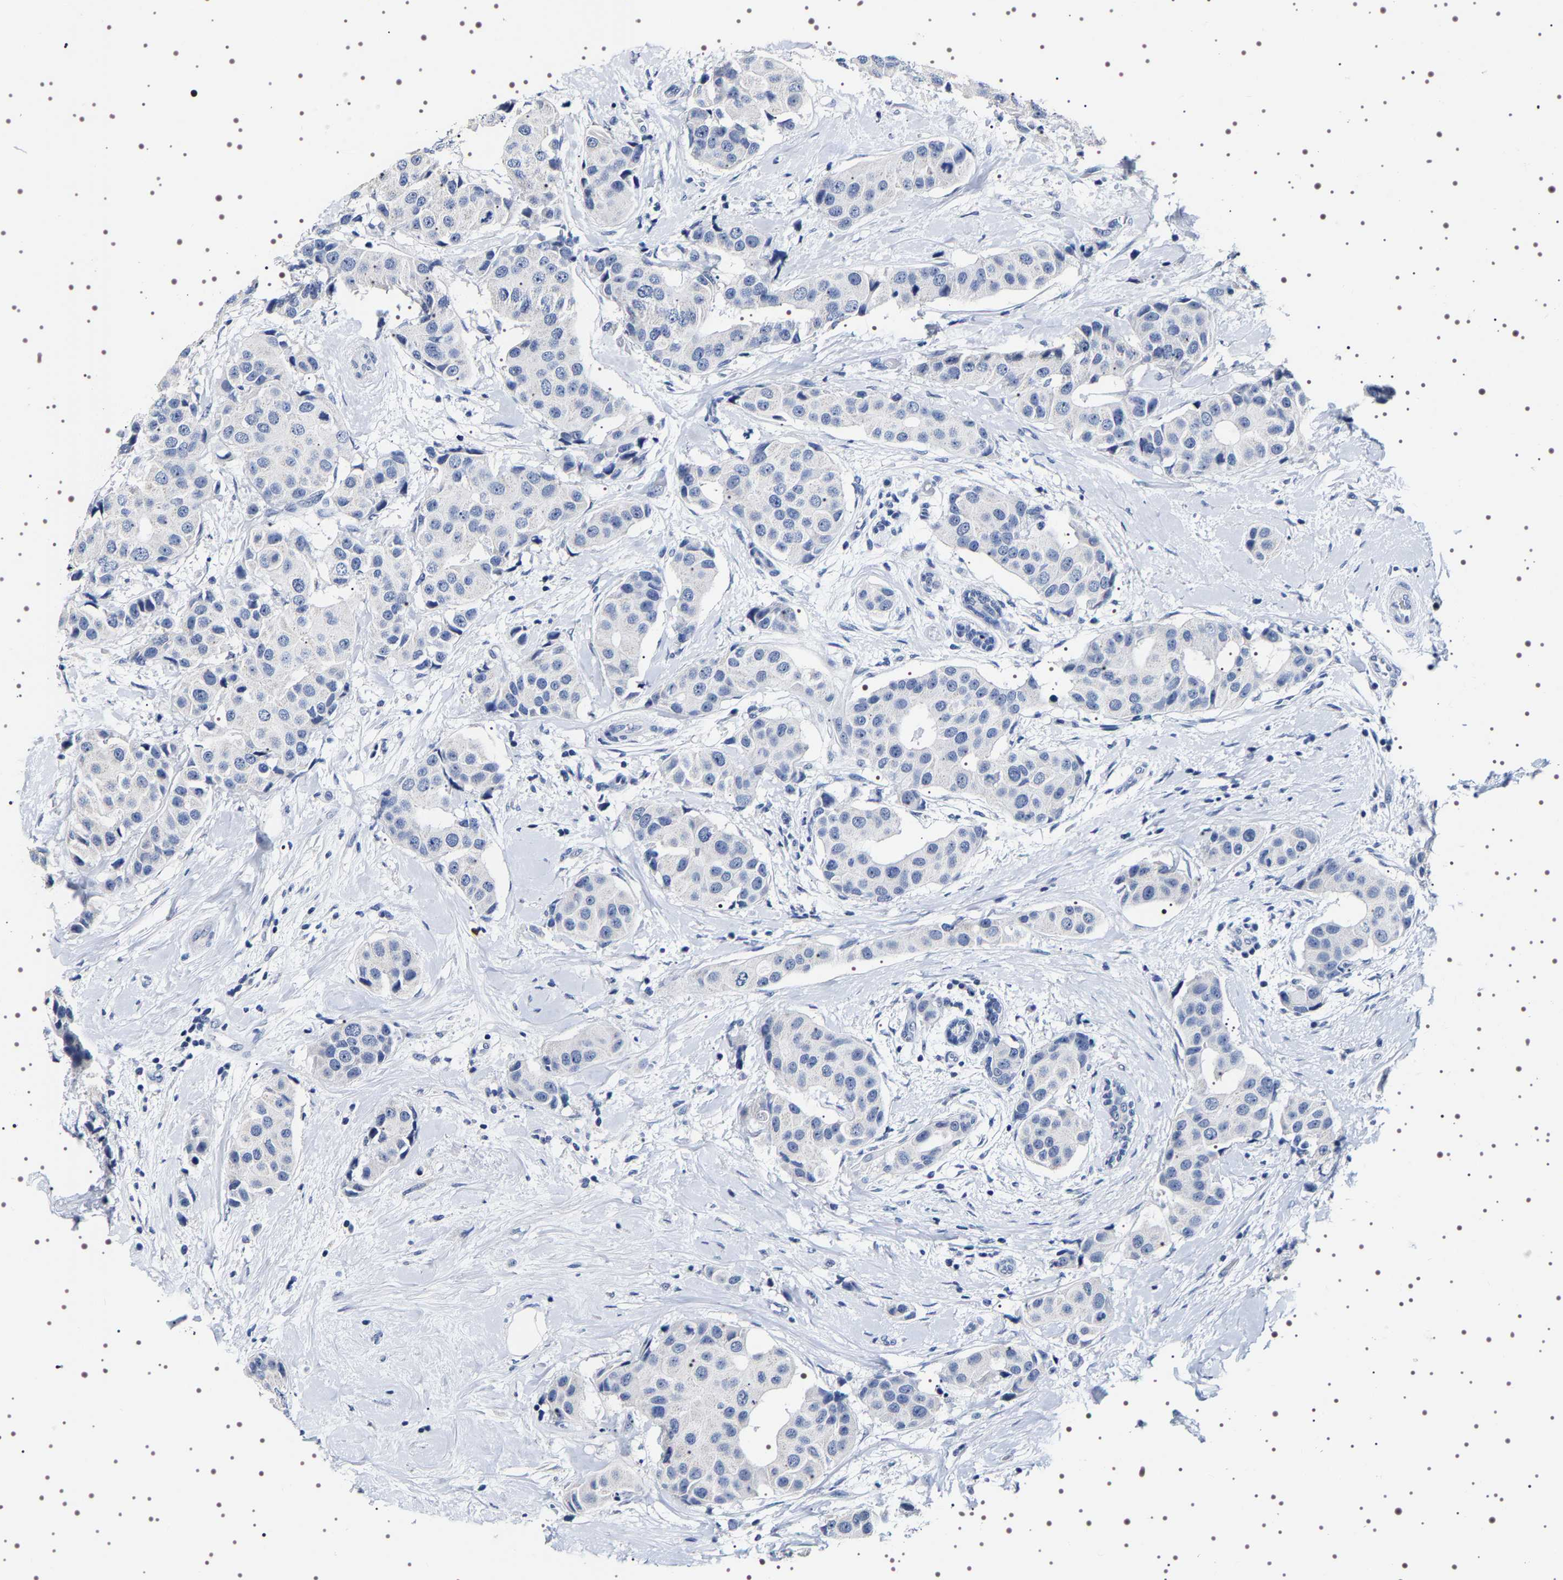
{"staining": {"intensity": "negative", "quantity": "none", "location": "none"}, "tissue": "breast cancer", "cell_type": "Tumor cells", "image_type": "cancer", "snomed": [{"axis": "morphology", "description": "Normal tissue, NOS"}, {"axis": "morphology", "description": "Duct carcinoma"}, {"axis": "topography", "description": "Breast"}], "caption": "High power microscopy image of an immunohistochemistry (IHC) image of breast cancer, revealing no significant expression in tumor cells.", "gene": "UBQLN3", "patient": {"sex": "female", "age": 39}}